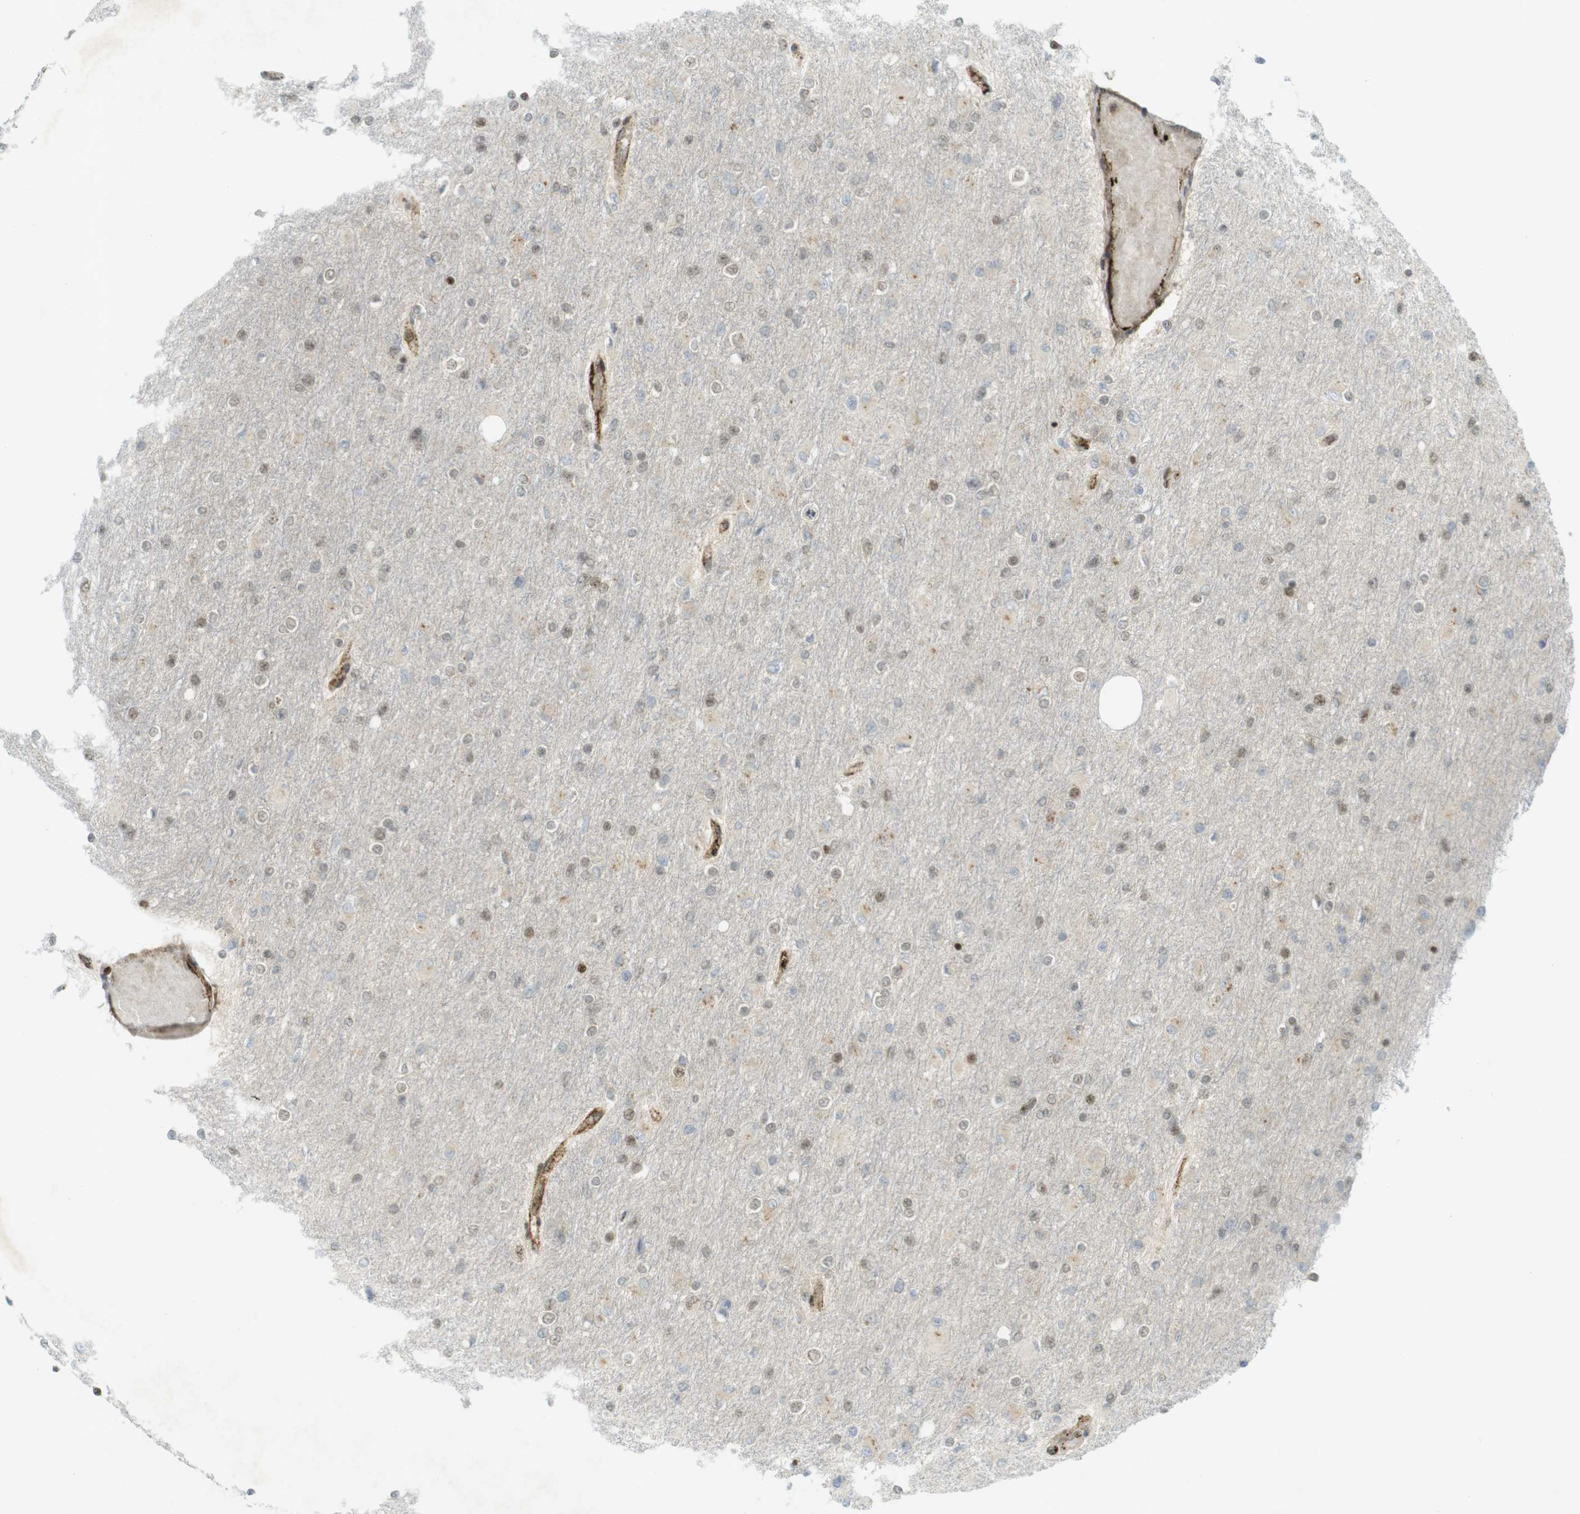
{"staining": {"intensity": "weak", "quantity": "25%-75%", "location": "nuclear"}, "tissue": "glioma", "cell_type": "Tumor cells", "image_type": "cancer", "snomed": [{"axis": "morphology", "description": "Glioma, malignant, High grade"}, {"axis": "topography", "description": "Cerebral cortex"}], "caption": "Glioma stained for a protein (brown) demonstrates weak nuclear positive staining in approximately 25%-75% of tumor cells.", "gene": "PPP1R13B", "patient": {"sex": "female", "age": 36}}